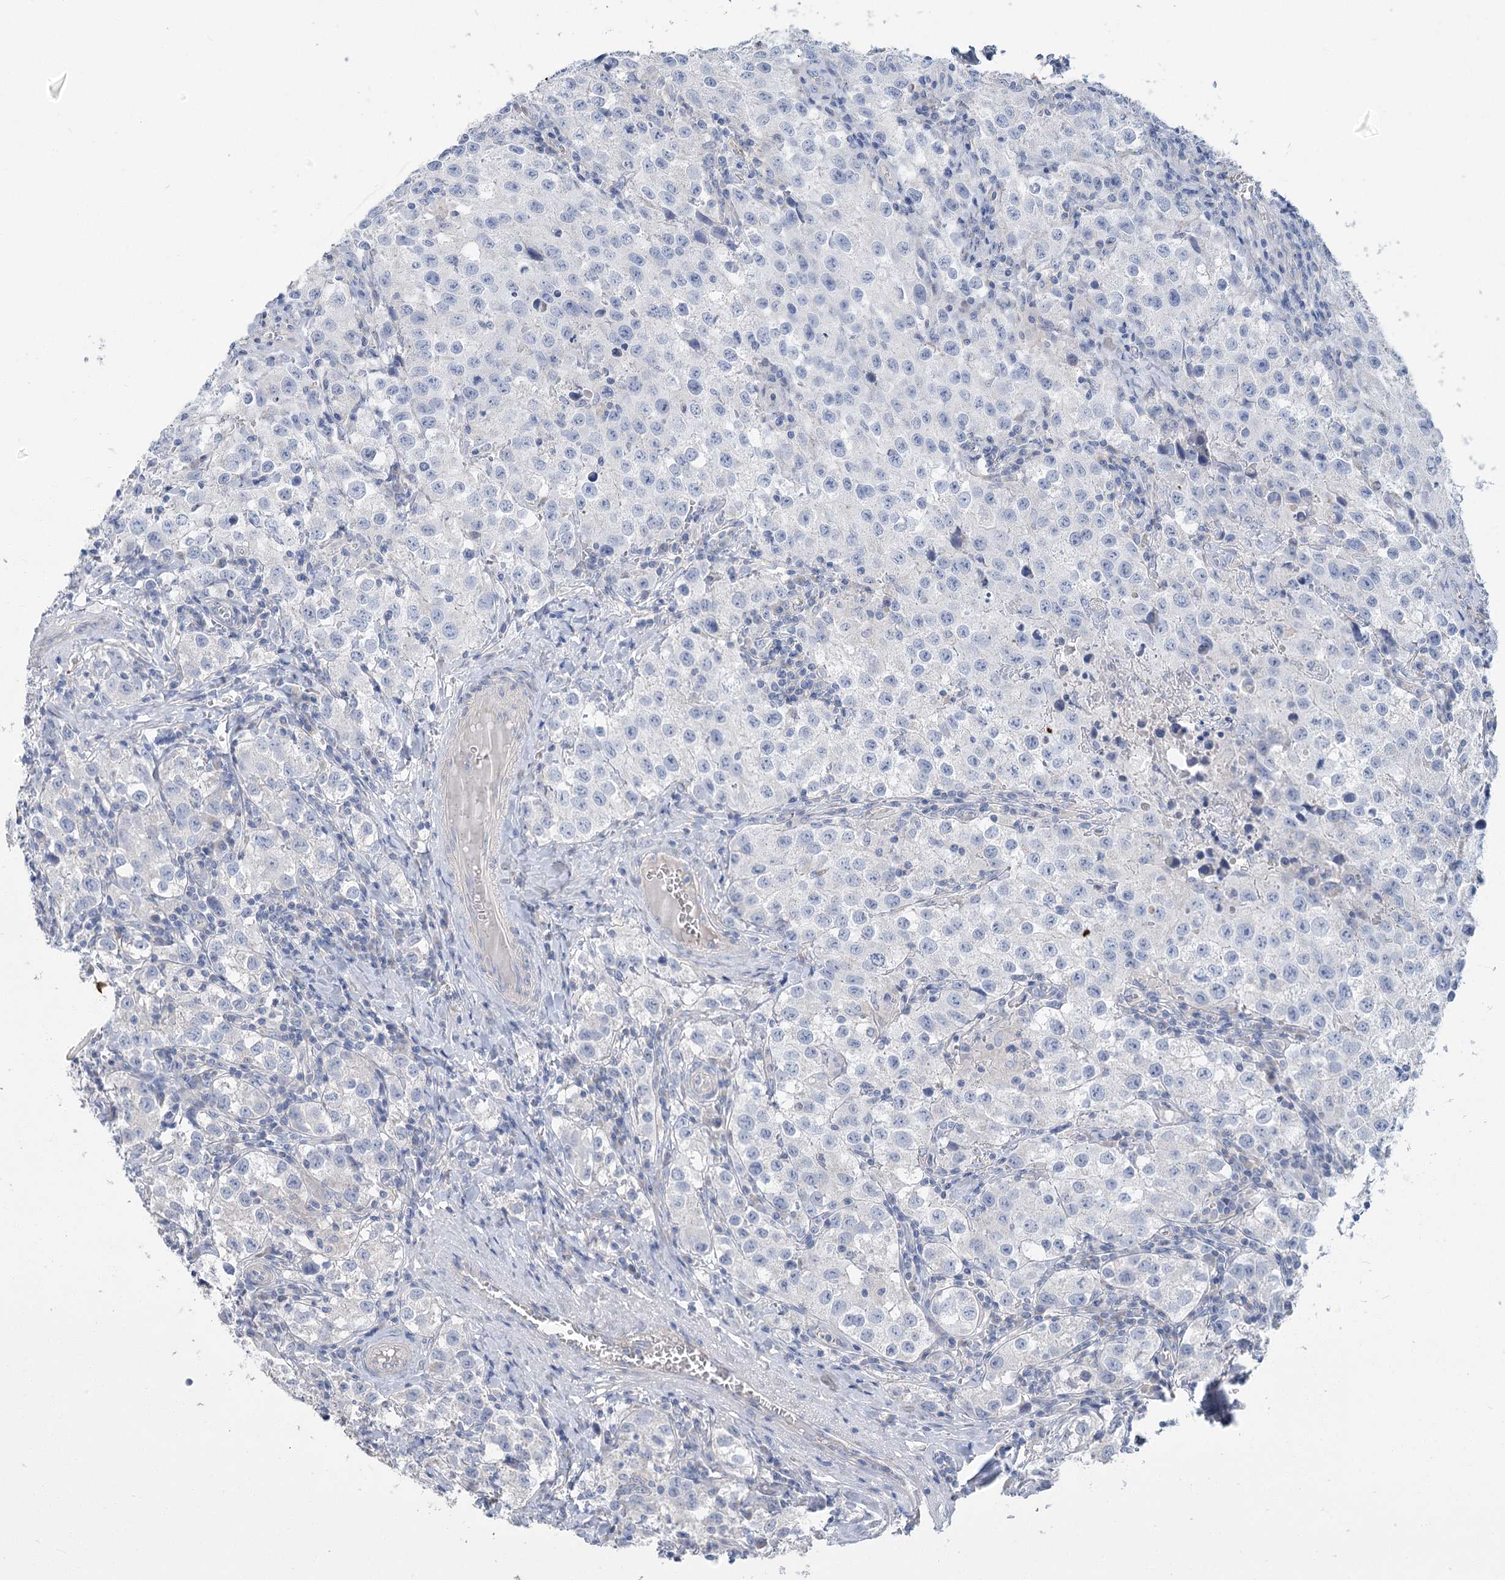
{"staining": {"intensity": "negative", "quantity": "none", "location": "none"}, "tissue": "testis cancer", "cell_type": "Tumor cells", "image_type": "cancer", "snomed": [{"axis": "morphology", "description": "Seminoma, NOS"}, {"axis": "morphology", "description": "Carcinoma, Embryonal, NOS"}, {"axis": "topography", "description": "Testis"}], "caption": "IHC micrograph of testis cancer (seminoma) stained for a protein (brown), which displays no staining in tumor cells.", "gene": "SLC9A3", "patient": {"sex": "male", "age": 43}}